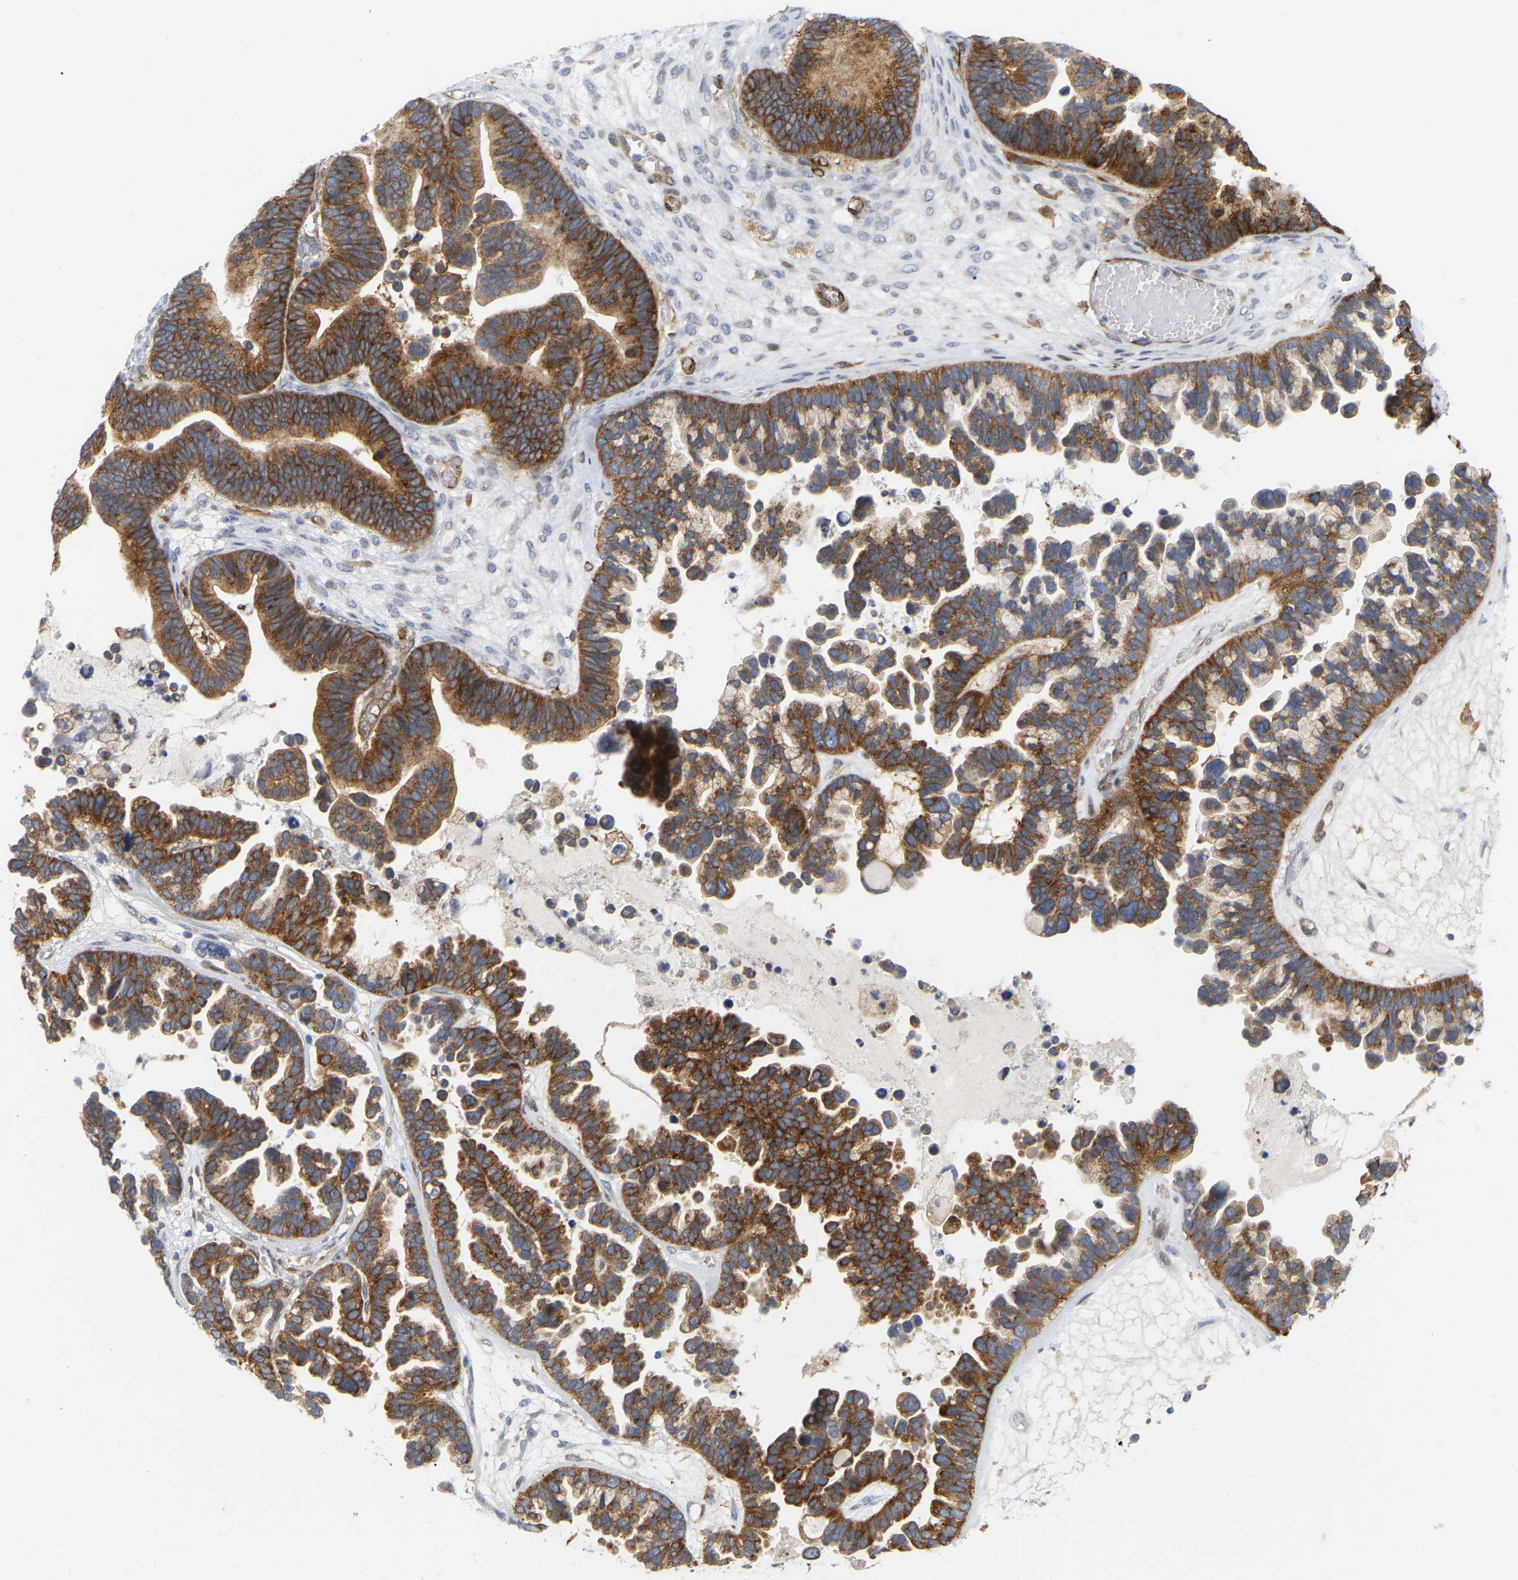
{"staining": {"intensity": "strong", "quantity": ">75%", "location": "cytoplasmic/membranous"}, "tissue": "ovarian cancer", "cell_type": "Tumor cells", "image_type": "cancer", "snomed": [{"axis": "morphology", "description": "Cystadenocarcinoma, serous, NOS"}, {"axis": "topography", "description": "Ovary"}], "caption": "Immunohistochemistry (IHC) staining of ovarian serous cystadenocarcinoma, which shows high levels of strong cytoplasmic/membranous positivity in approximately >75% of tumor cells indicating strong cytoplasmic/membranous protein staining. The staining was performed using DAB (3,3'-diaminobenzidine) (brown) for protein detection and nuclei were counterstained in hematoxylin (blue).", "gene": "RAPH1", "patient": {"sex": "female", "age": 56}}